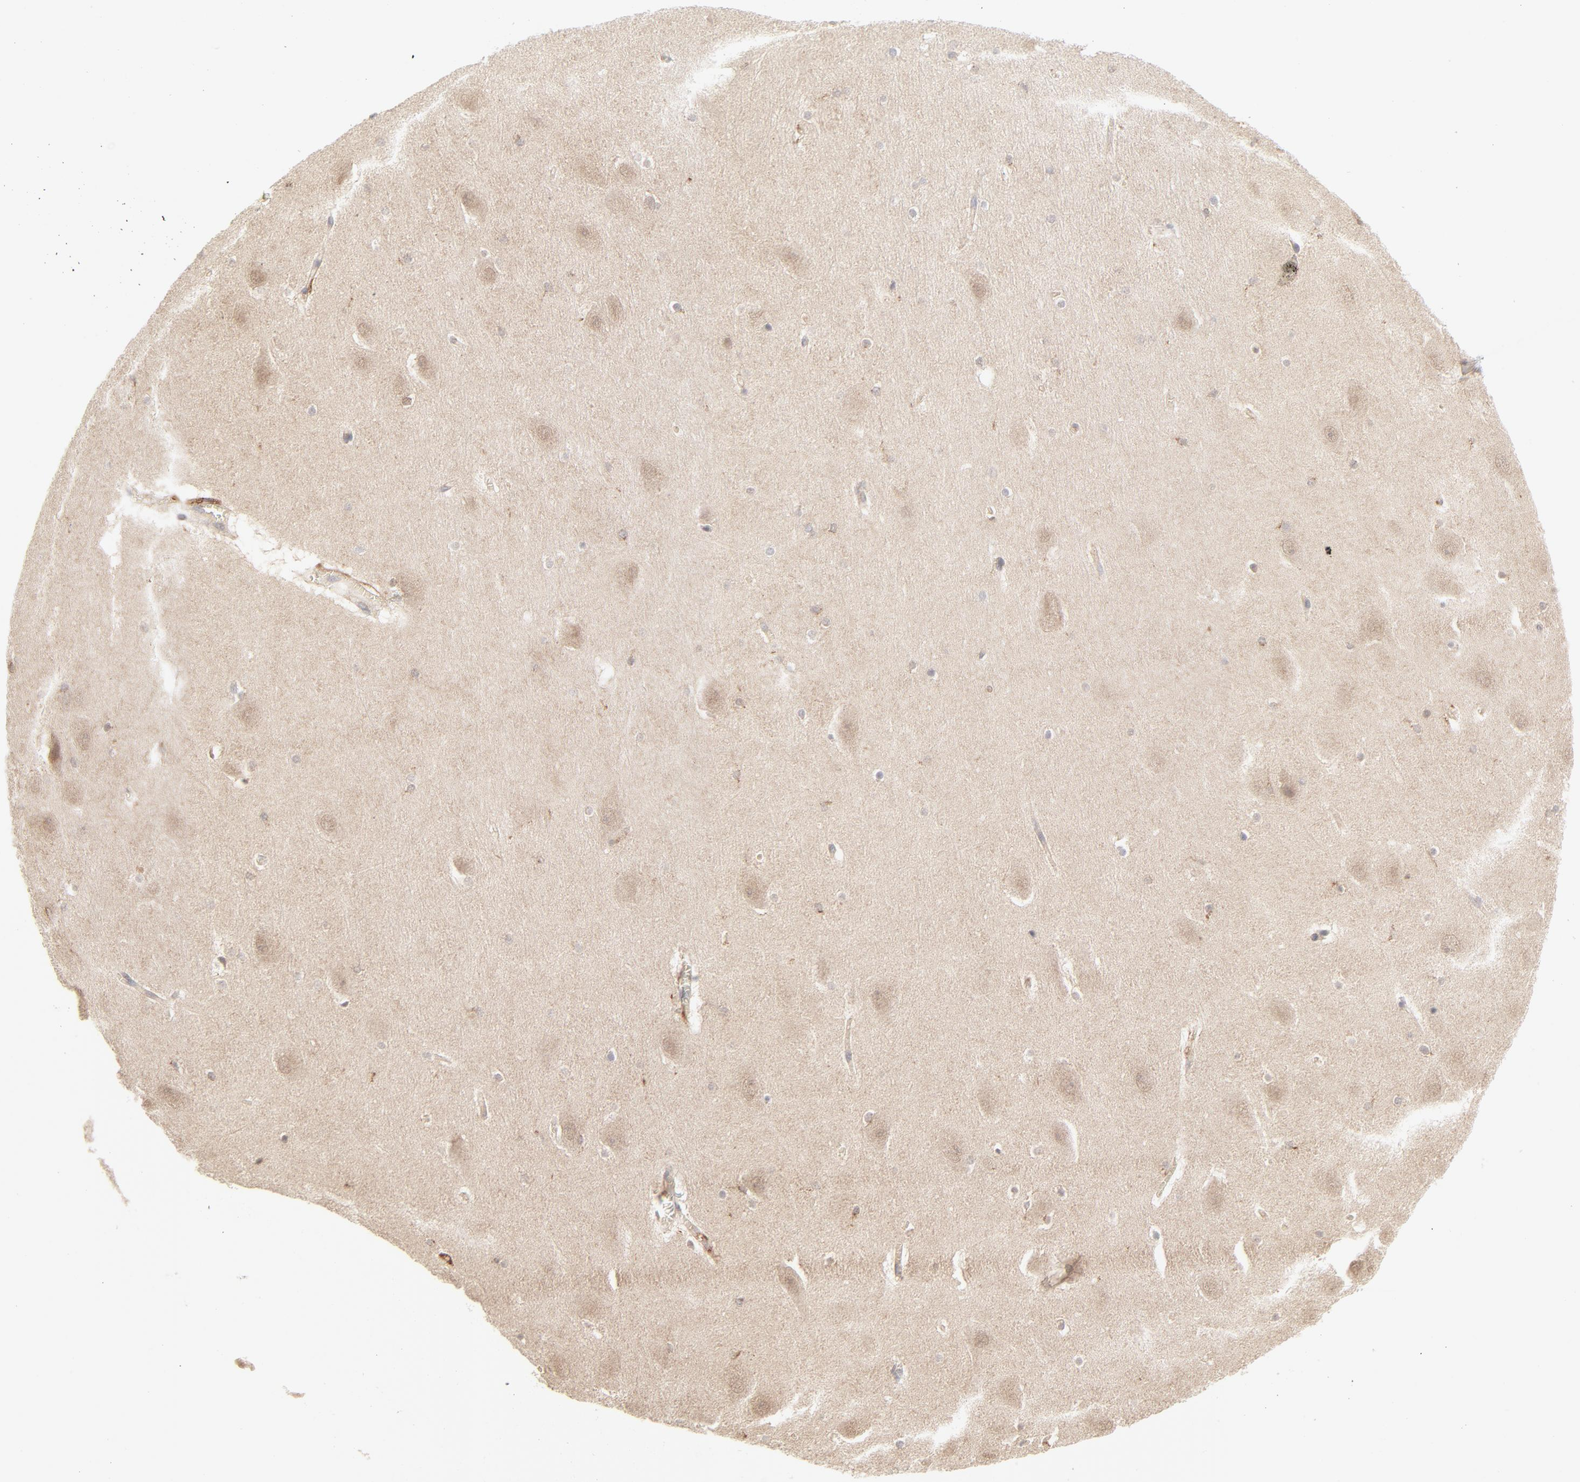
{"staining": {"intensity": "weak", "quantity": "<25%", "location": "cytoplasmic/membranous"}, "tissue": "hippocampus", "cell_type": "Glial cells", "image_type": "normal", "snomed": [{"axis": "morphology", "description": "Normal tissue, NOS"}, {"axis": "topography", "description": "Hippocampus"}], "caption": "Histopathology image shows no significant protein positivity in glial cells of benign hippocampus.", "gene": "RAB5C", "patient": {"sex": "male", "age": 45}}